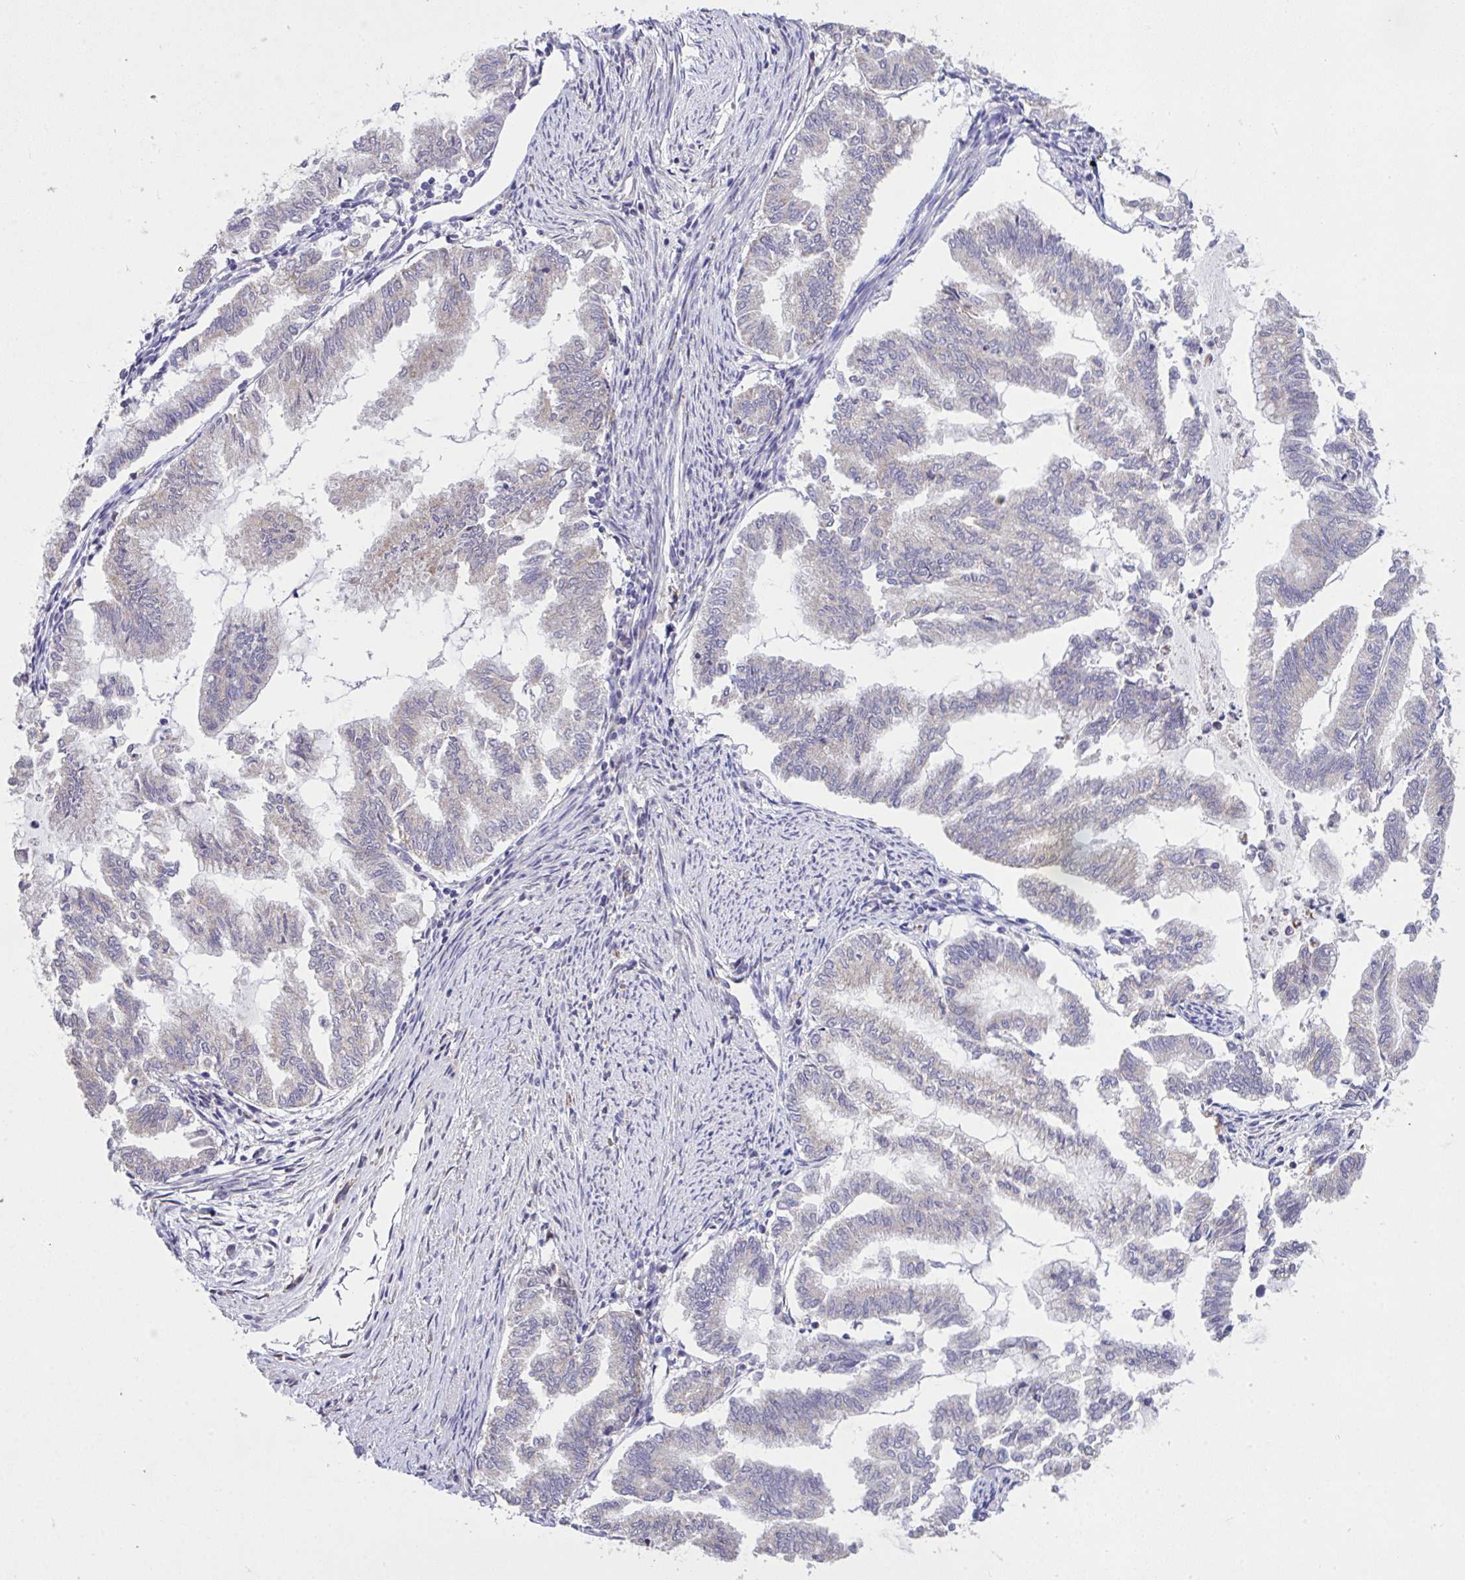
{"staining": {"intensity": "negative", "quantity": "none", "location": "none"}, "tissue": "endometrial cancer", "cell_type": "Tumor cells", "image_type": "cancer", "snomed": [{"axis": "morphology", "description": "Adenocarcinoma, NOS"}, {"axis": "topography", "description": "Endometrium"}], "caption": "Tumor cells are negative for protein expression in human endometrial adenocarcinoma.", "gene": "MPC2", "patient": {"sex": "female", "age": 79}}